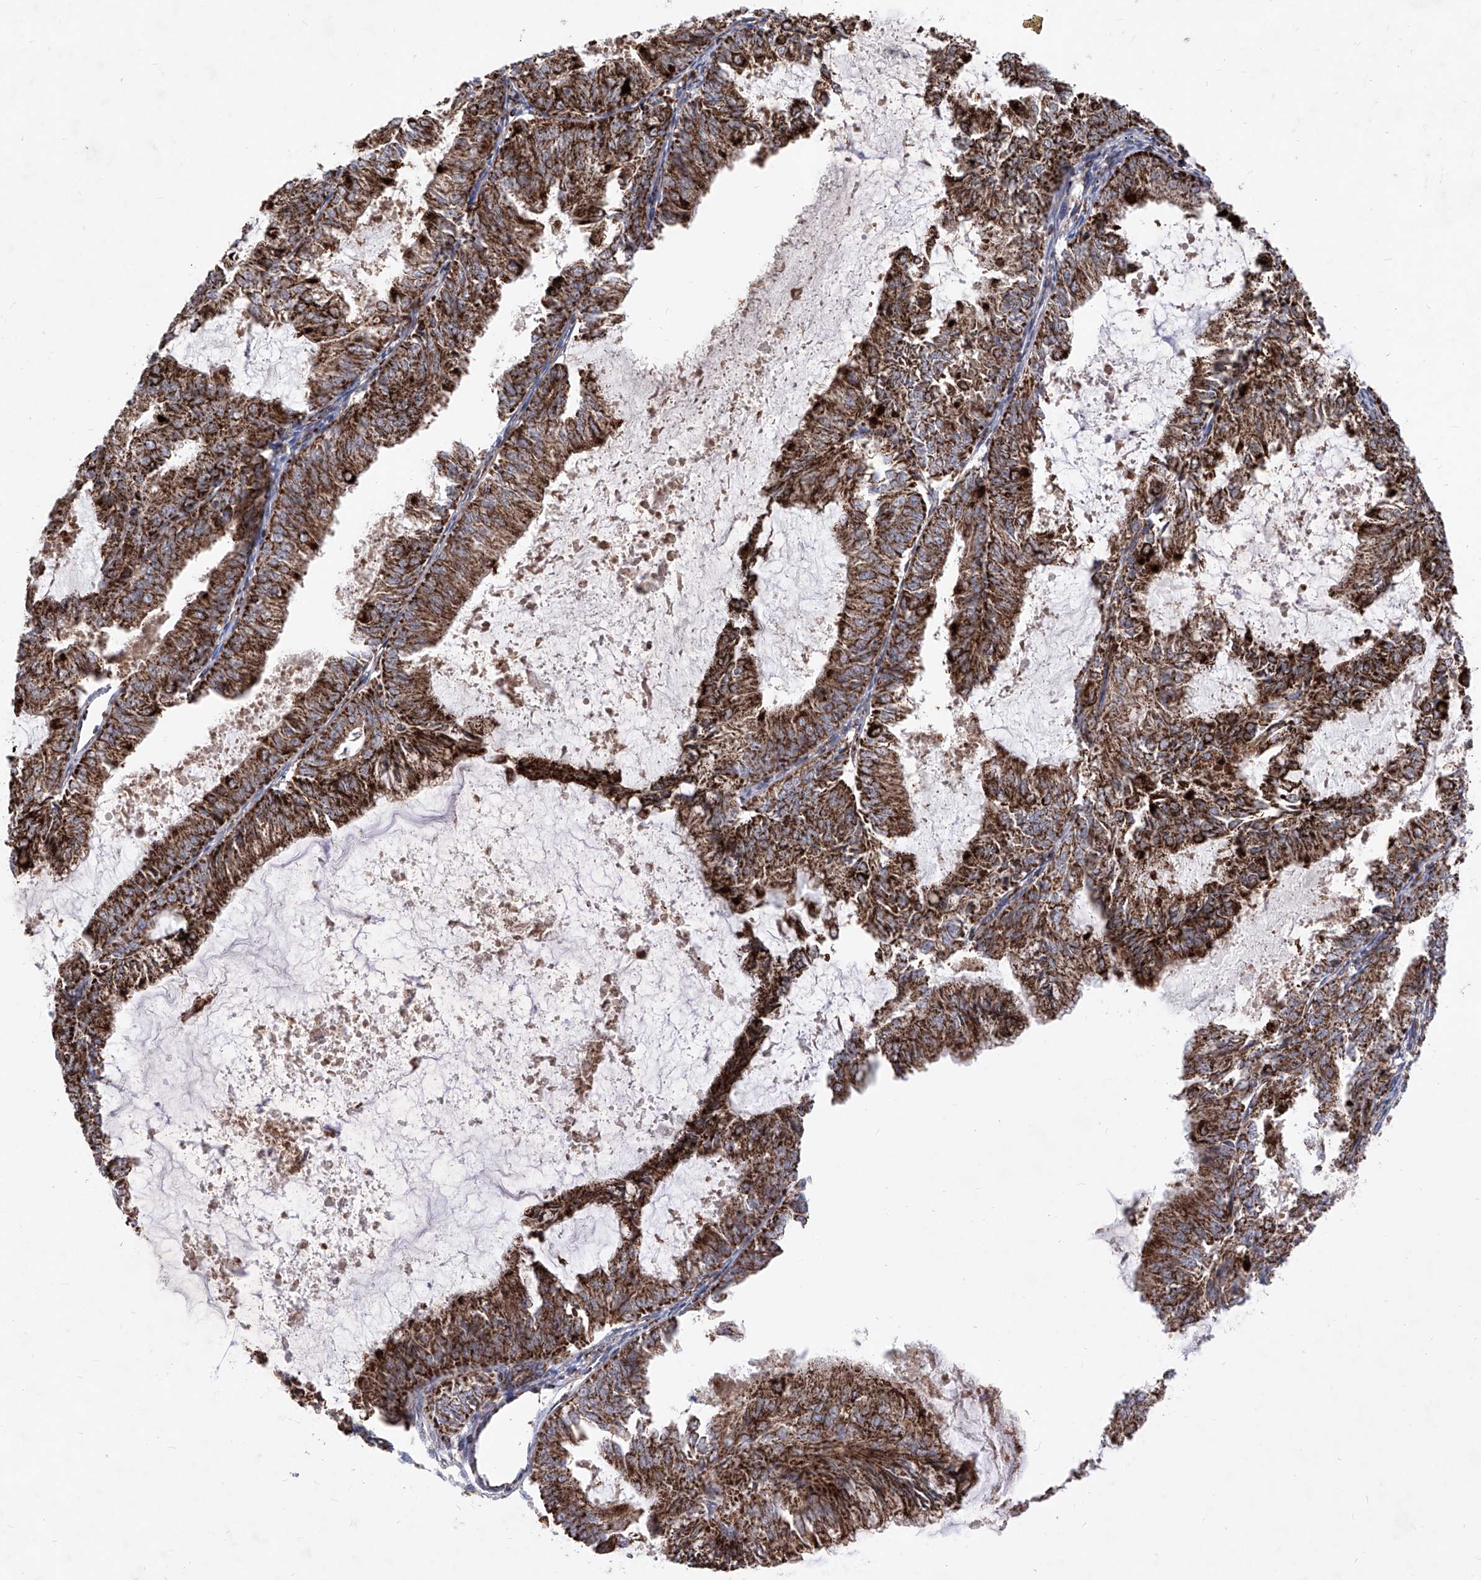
{"staining": {"intensity": "strong", "quantity": ">75%", "location": "cytoplasmic/membranous"}, "tissue": "endometrial cancer", "cell_type": "Tumor cells", "image_type": "cancer", "snomed": [{"axis": "morphology", "description": "Adenocarcinoma, NOS"}, {"axis": "topography", "description": "Endometrium"}], "caption": "Endometrial cancer (adenocarcinoma) tissue shows strong cytoplasmic/membranous expression in approximately >75% of tumor cells", "gene": "SEMA6A", "patient": {"sex": "female", "age": 57}}